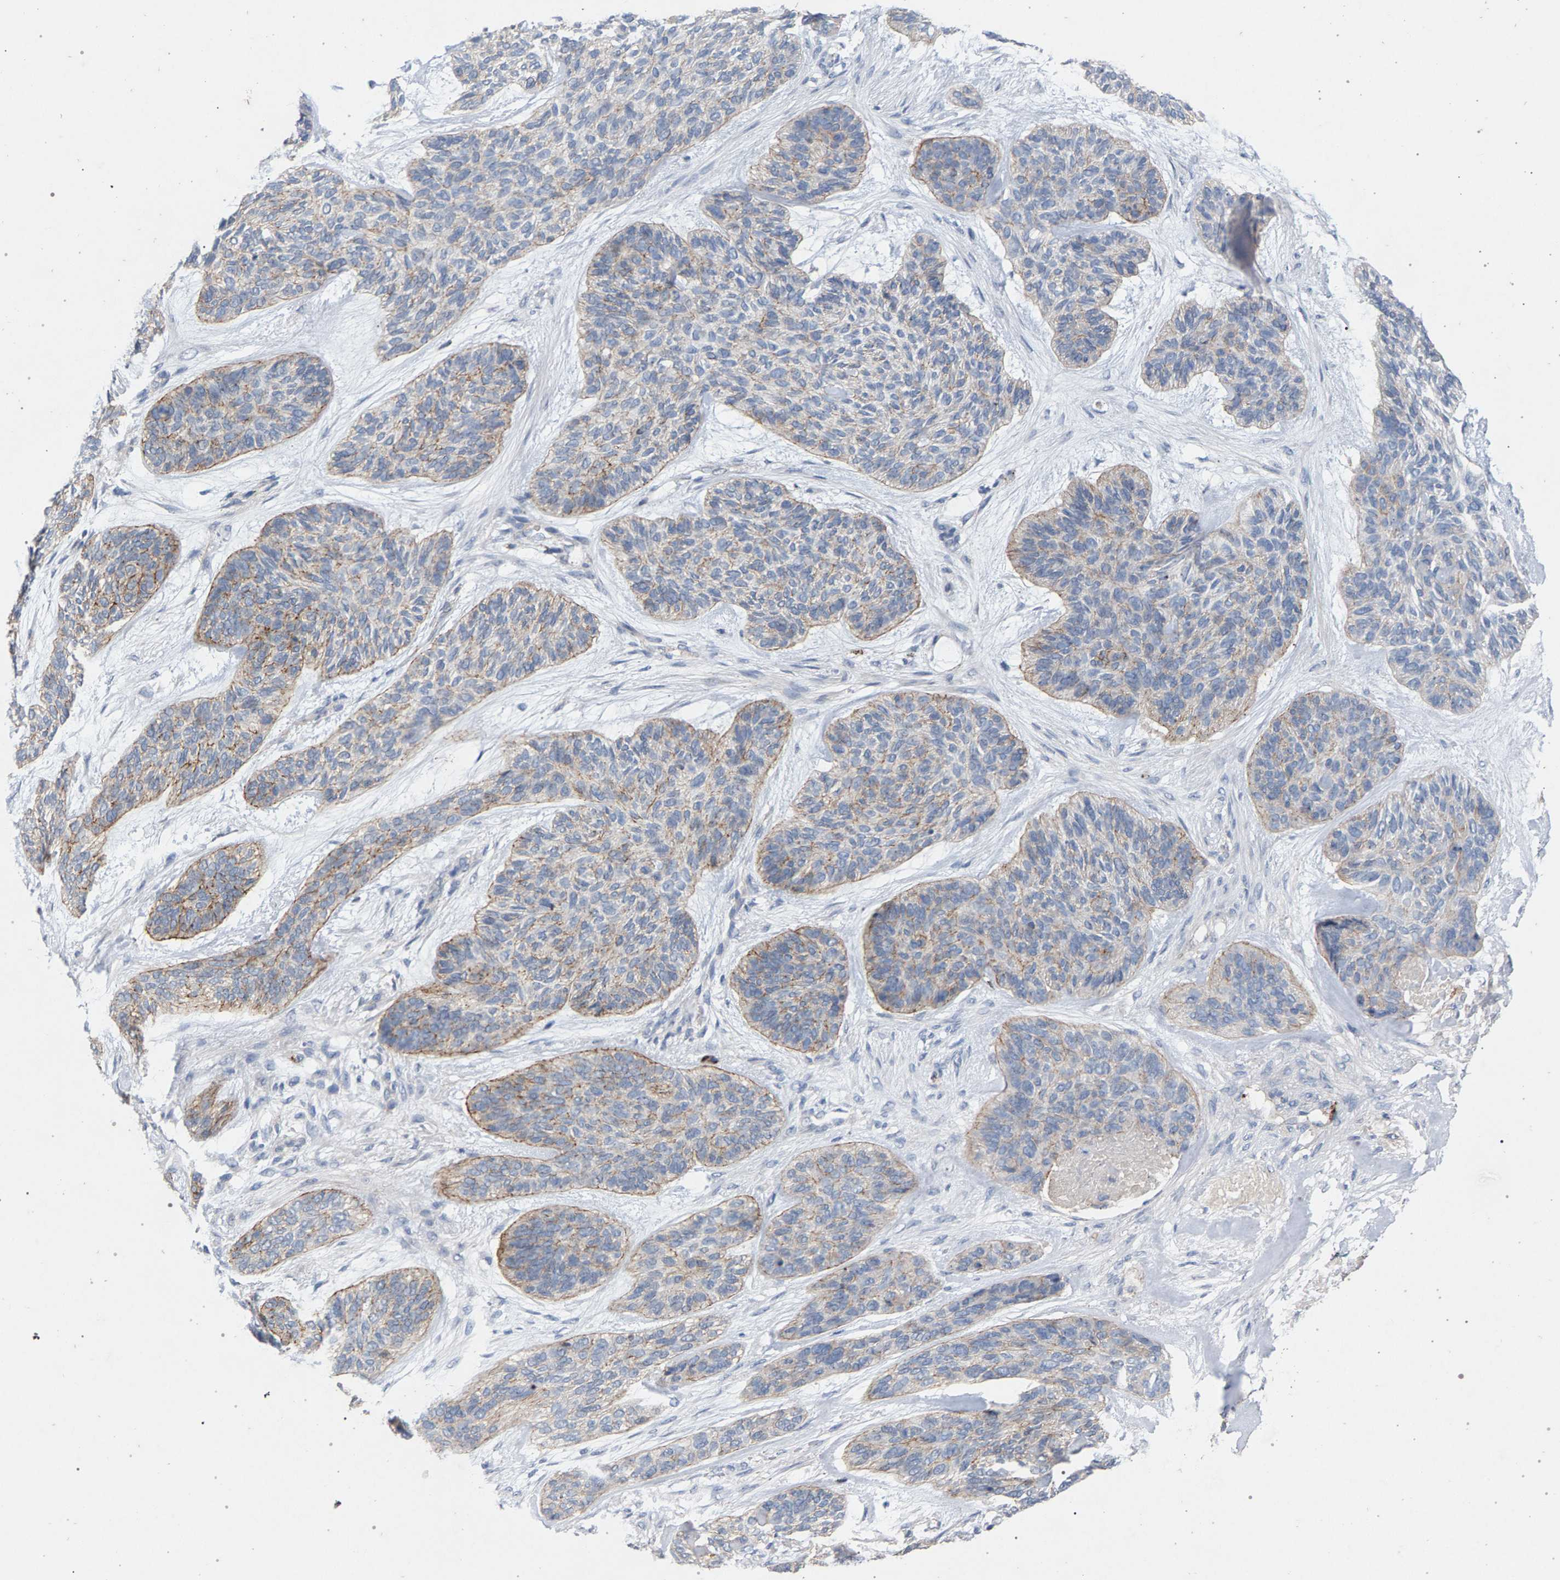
{"staining": {"intensity": "weak", "quantity": "25%-75%", "location": "cytoplasmic/membranous"}, "tissue": "skin cancer", "cell_type": "Tumor cells", "image_type": "cancer", "snomed": [{"axis": "morphology", "description": "Basal cell carcinoma"}, {"axis": "topography", "description": "Skin"}], "caption": "Protein expression analysis of skin cancer displays weak cytoplasmic/membranous expression in about 25%-75% of tumor cells. The staining was performed using DAB (3,3'-diaminobenzidine) to visualize the protein expression in brown, while the nuclei were stained in blue with hematoxylin (Magnification: 20x).", "gene": "MAMDC2", "patient": {"sex": "male", "age": 55}}